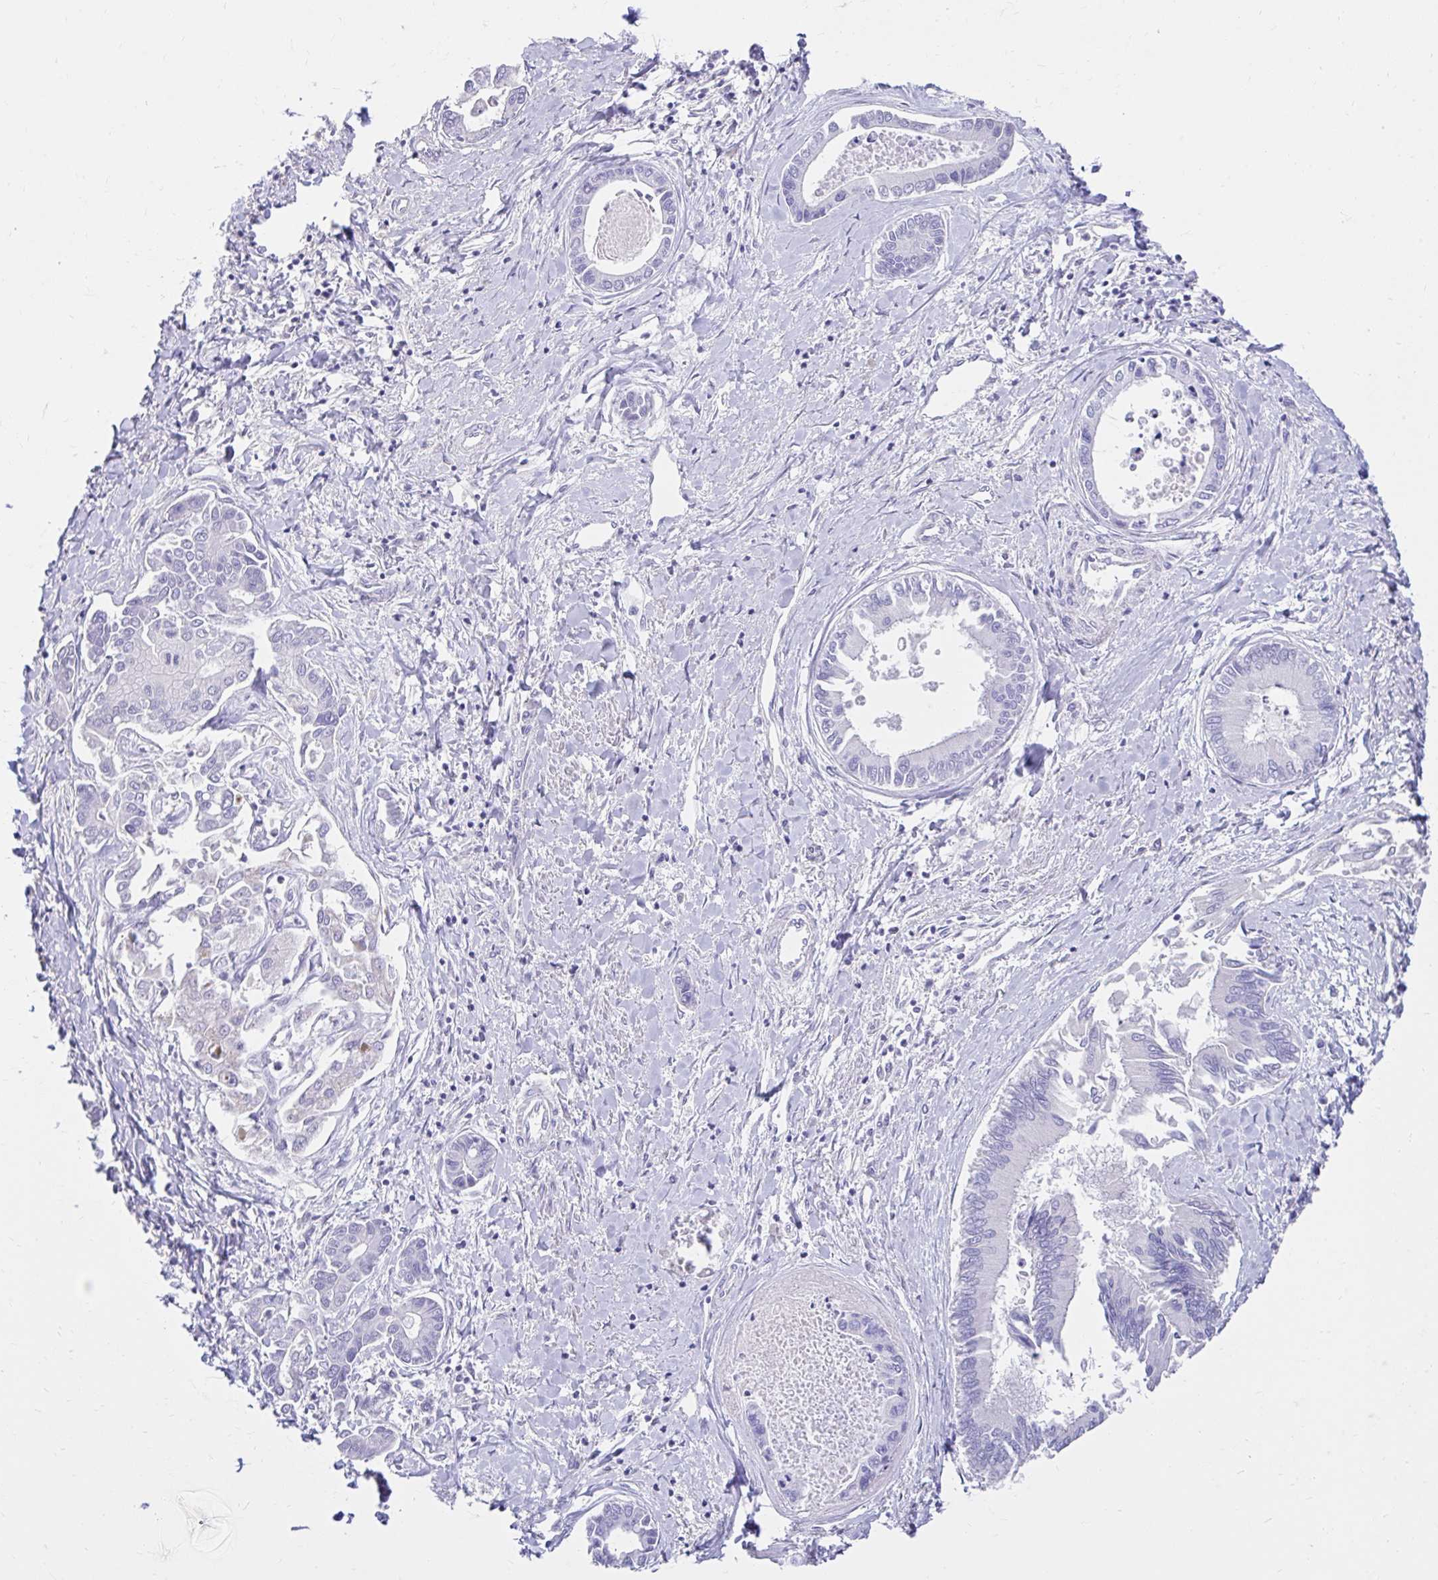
{"staining": {"intensity": "negative", "quantity": "none", "location": "none"}, "tissue": "liver cancer", "cell_type": "Tumor cells", "image_type": "cancer", "snomed": [{"axis": "morphology", "description": "Cholangiocarcinoma"}, {"axis": "topography", "description": "Liver"}], "caption": "This image is of liver cholangiocarcinoma stained with IHC to label a protein in brown with the nuclei are counter-stained blue. There is no staining in tumor cells.", "gene": "NHLH2", "patient": {"sex": "male", "age": 66}}